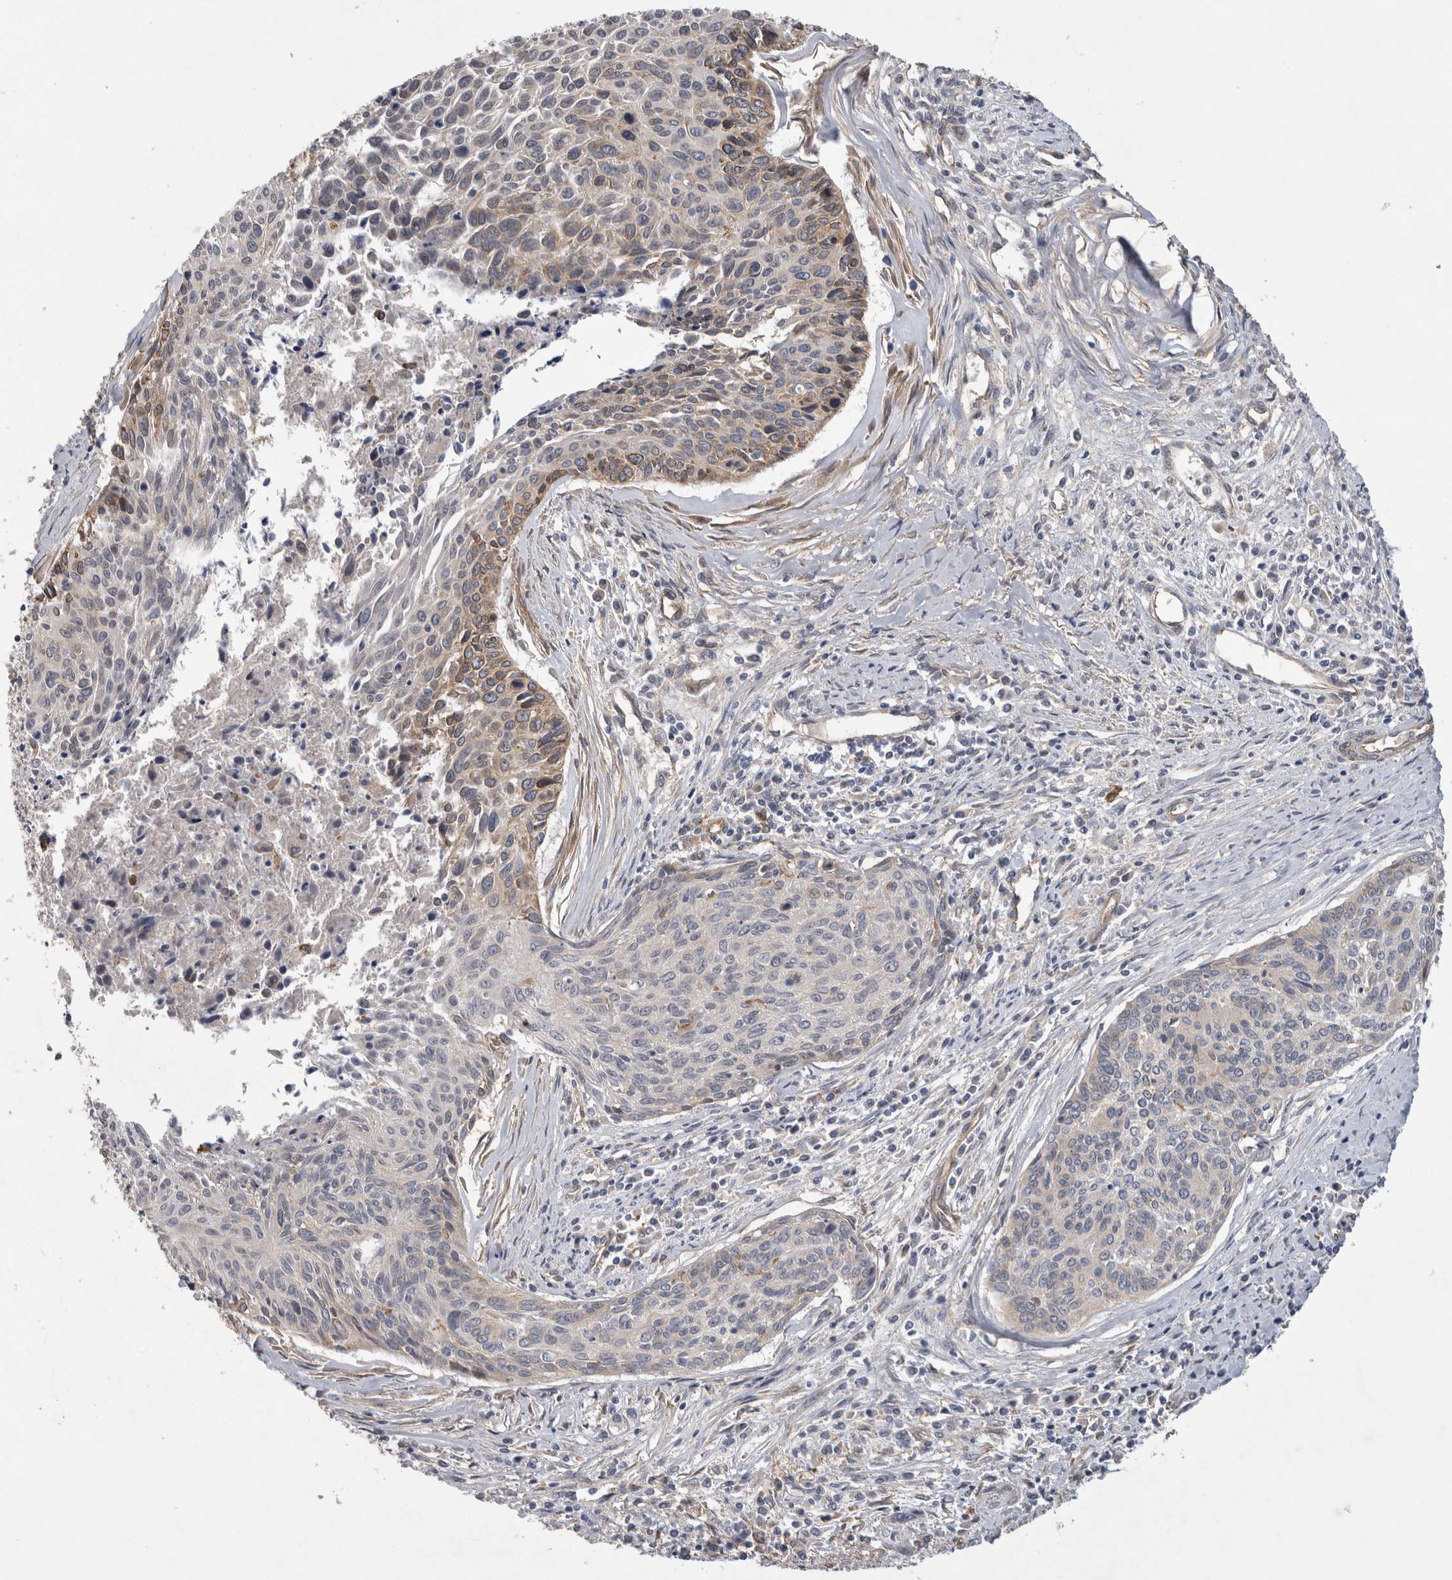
{"staining": {"intensity": "weak", "quantity": "<25%", "location": "cytoplasmic/membranous"}, "tissue": "cervical cancer", "cell_type": "Tumor cells", "image_type": "cancer", "snomed": [{"axis": "morphology", "description": "Squamous cell carcinoma, NOS"}, {"axis": "topography", "description": "Cervix"}], "caption": "Cervical squamous cell carcinoma stained for a protein using immunohistochemistry (IHC) reveals no expression tumor cells.", "gene": "ANKFY1", "patient": {"sex": "female", "age": 55}}